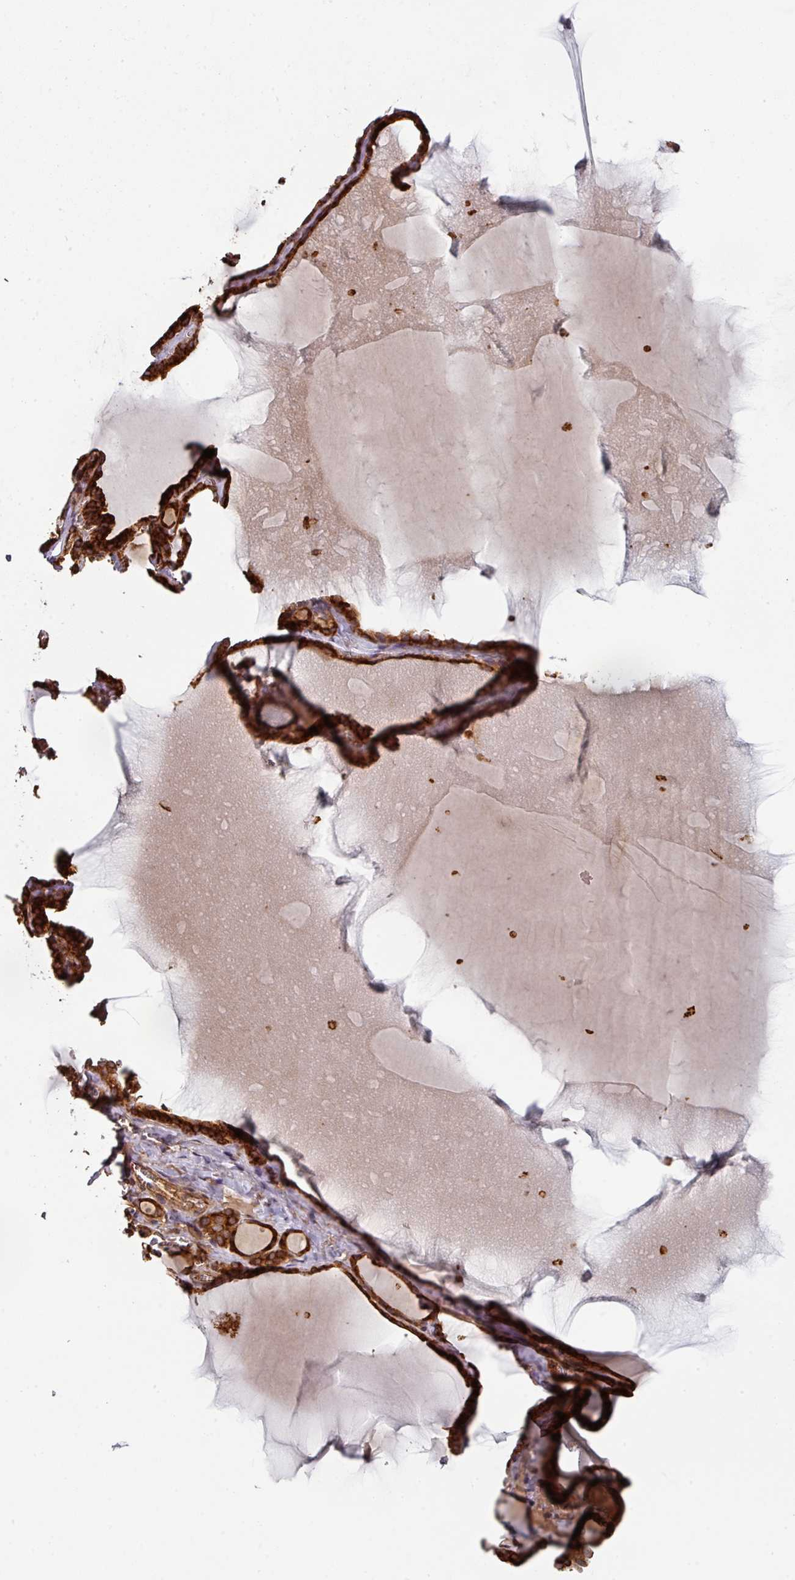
{"staining": {"intensity": "strong", "quantity": ">75%", "location": "cytoplasmic/membranous"}, "tissue": "thyroid gland", "cell_type": "Glandular cells", "image_type": "normal", "snomed": [{"axis": "morphology", "description": "Normal tissue, NOS"}, {"axis": "topography", "description": "Thyroid gland"}], "caption": "The micrograph shows staining of normal thyroid gland, revealing strong cytoplasmic/membranous protein positivity (brown color) within glandular cells. The staining was performed using DAB, with brown indicating positive protein expression. Nuclei are stained blue with hematoxylin.", "gene": "TRAP1", "patient": {"sex": "female", "age": 49}}